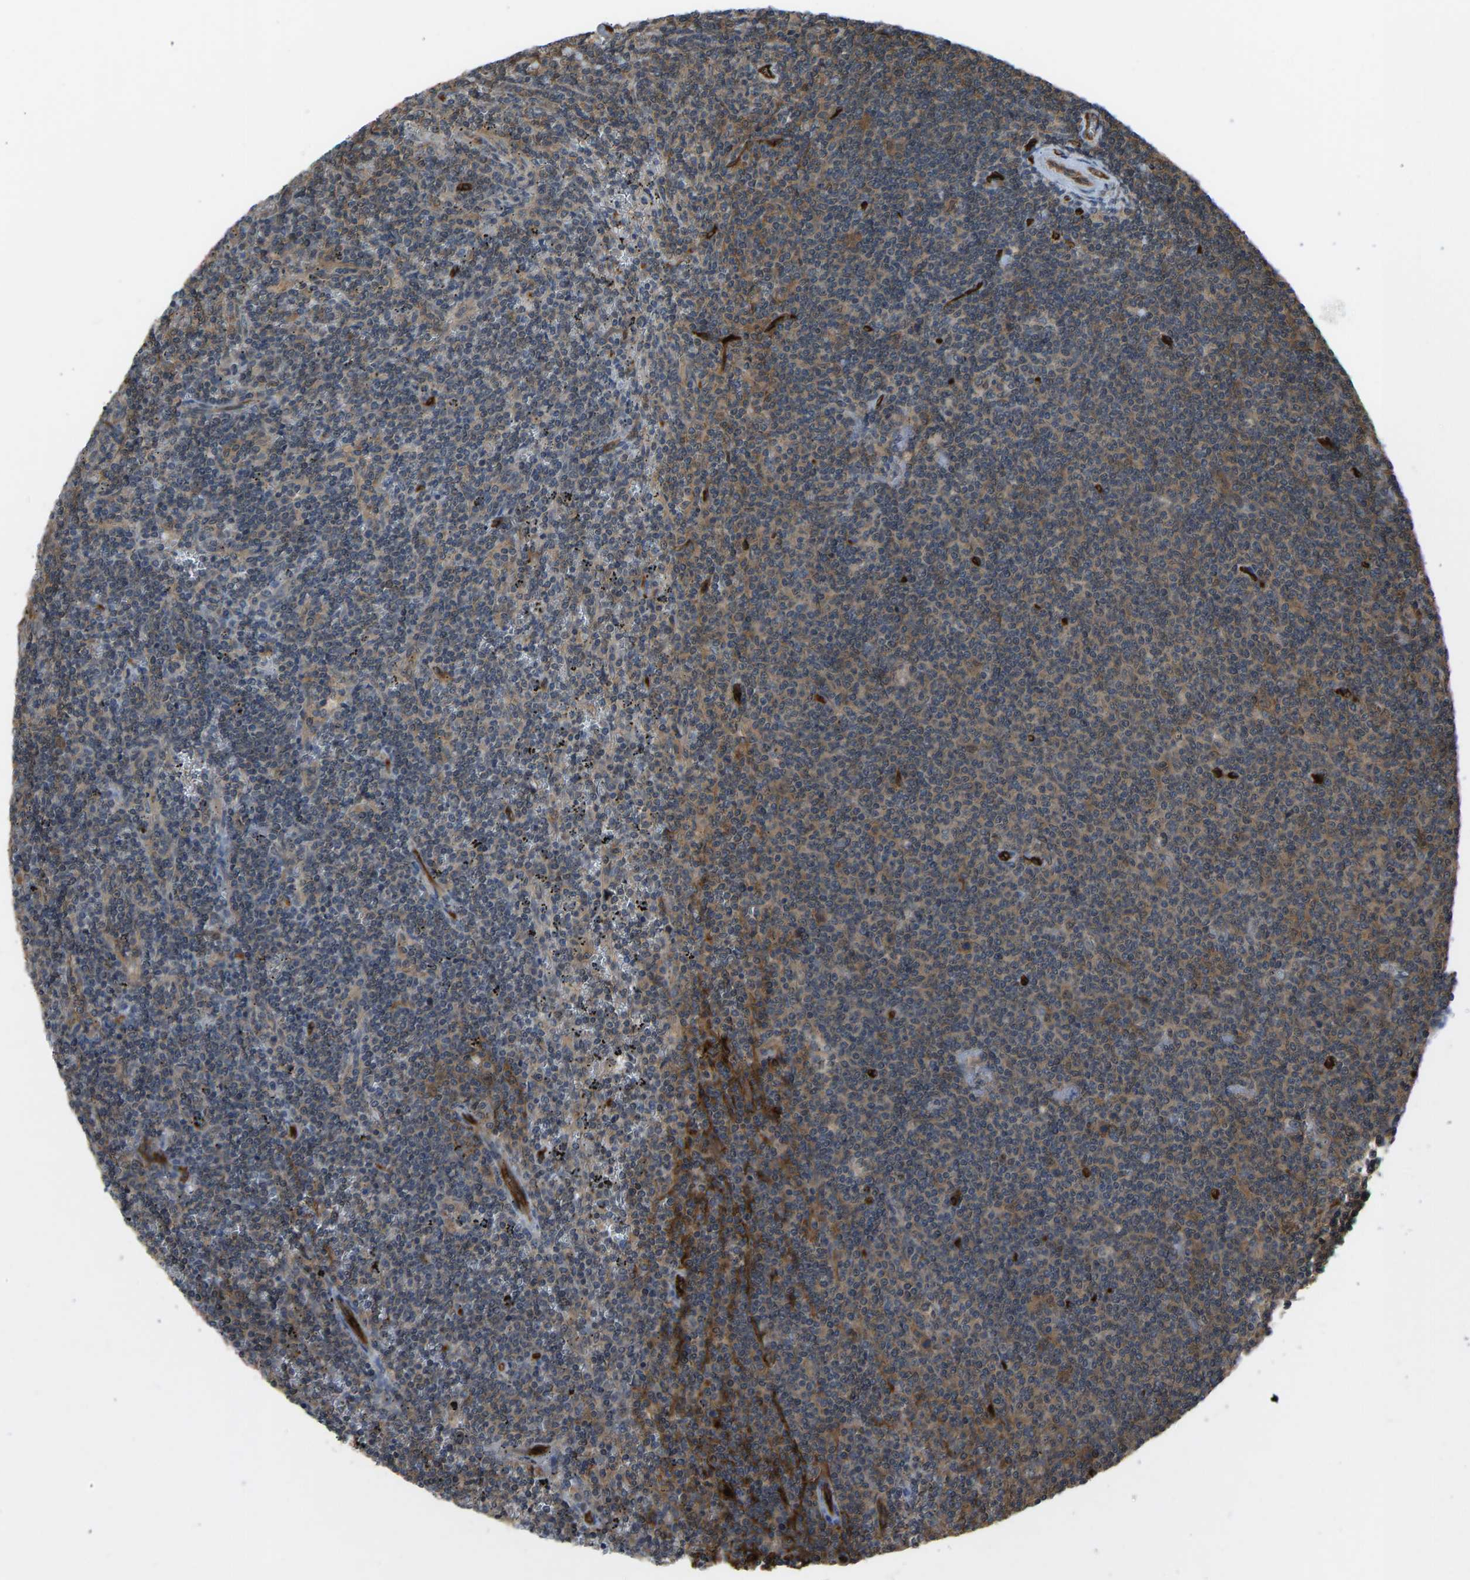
{"staining": {"intensity": "moderate", "quantity": ">75%", "location": "cytoplasmic/membranous"}, "tissue": "lymphoma", "cell_type": "Tumor cells", "image_type": "cancer", "snomed": [{"axis": "morphology", "description": "Malignant lymphoma, non-Hodgkin's type, Low grade"}, {"axis": "topography", "description": "Spleen"}], "caption": "IHC histopathology image of lymphoma stained for a protein (brown), which shows medium levels of moderate cytoplasmic/membranous staining in about >75% of tumor cells.", "gene": "CCT8", "patient": {"sex": "female", "age": 50}}